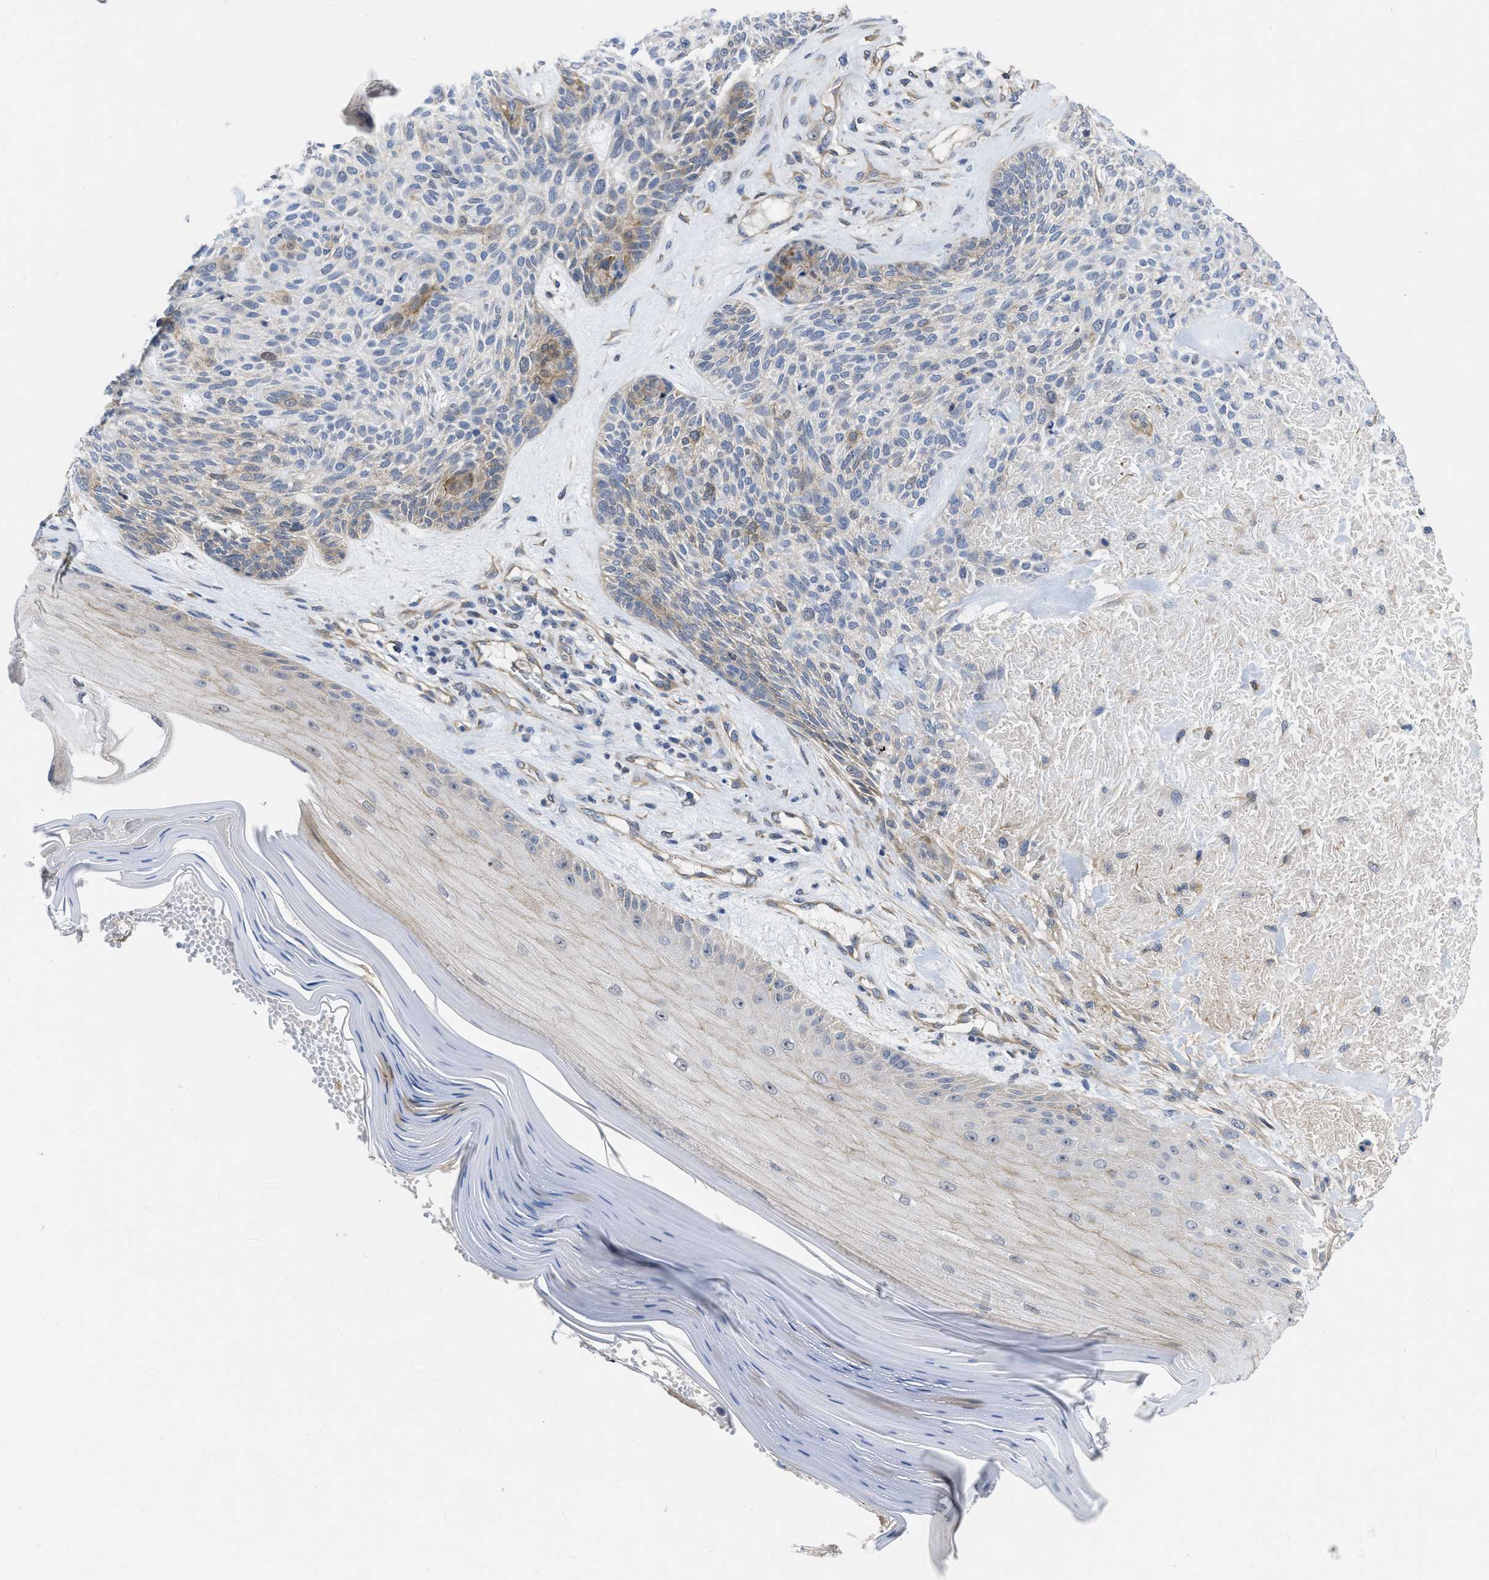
{"staining": {"intensity": "weak", "quantity": "<25%", "location": "cytoplasmic/membranous"}, "tissue": "skin cancer", "cell_type": "Tumor cells", "image_type": "cancer", "snomed": [{"axis": "morphology", "description": "Basal cell carcinoma"}, {"axis": "topography", "description": "Skin"}], "caption": "The photomicrograph displays no staining of tumor cells in skin cancer. The staining is performed using DAB (3,3'-diaminobenzidine) brown chromogen with nuclei counter-stained in using hematoxylin.", "gene": "ARHGEF26", "patient": {"sex": "male", "age": 55}}